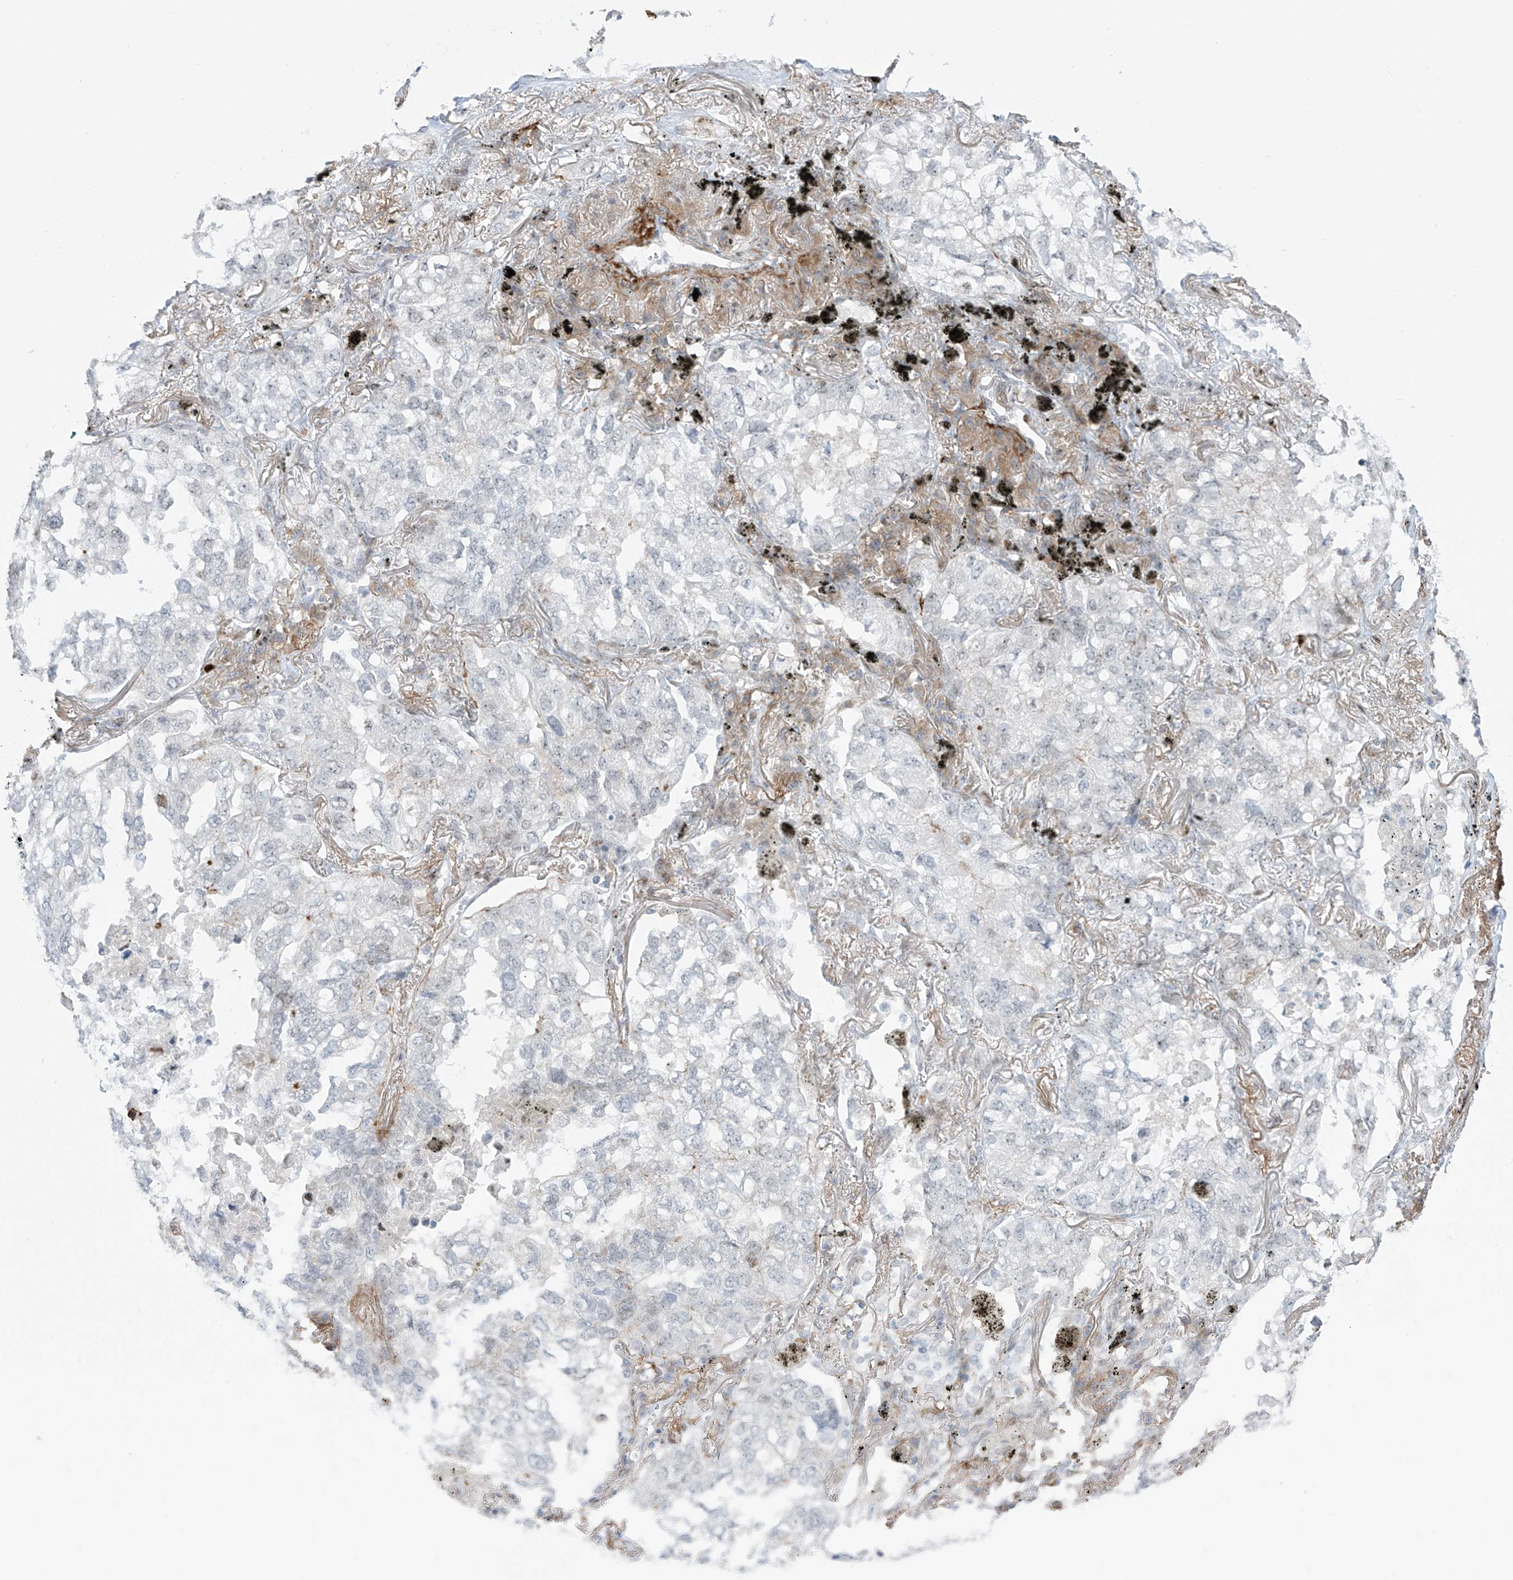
{"staining": {"intensity": "negative", "quantity": "none", "location": "none"}, "tissue": "lung cancer", "cell_type": "Tumor cells", "image_type": "cancer", "snomed": [{"axis": "morphology", "description": "Adenocarcinoma, NOS"}, {"axis": "topography", "description": "Lung"}], "caption": "Lung adenocarcinoma was stained to show a protein in brown. There is no significant expression in tumor cells.", "gene": "LIN9", "patient": {"sex": "male", "age": 65}}